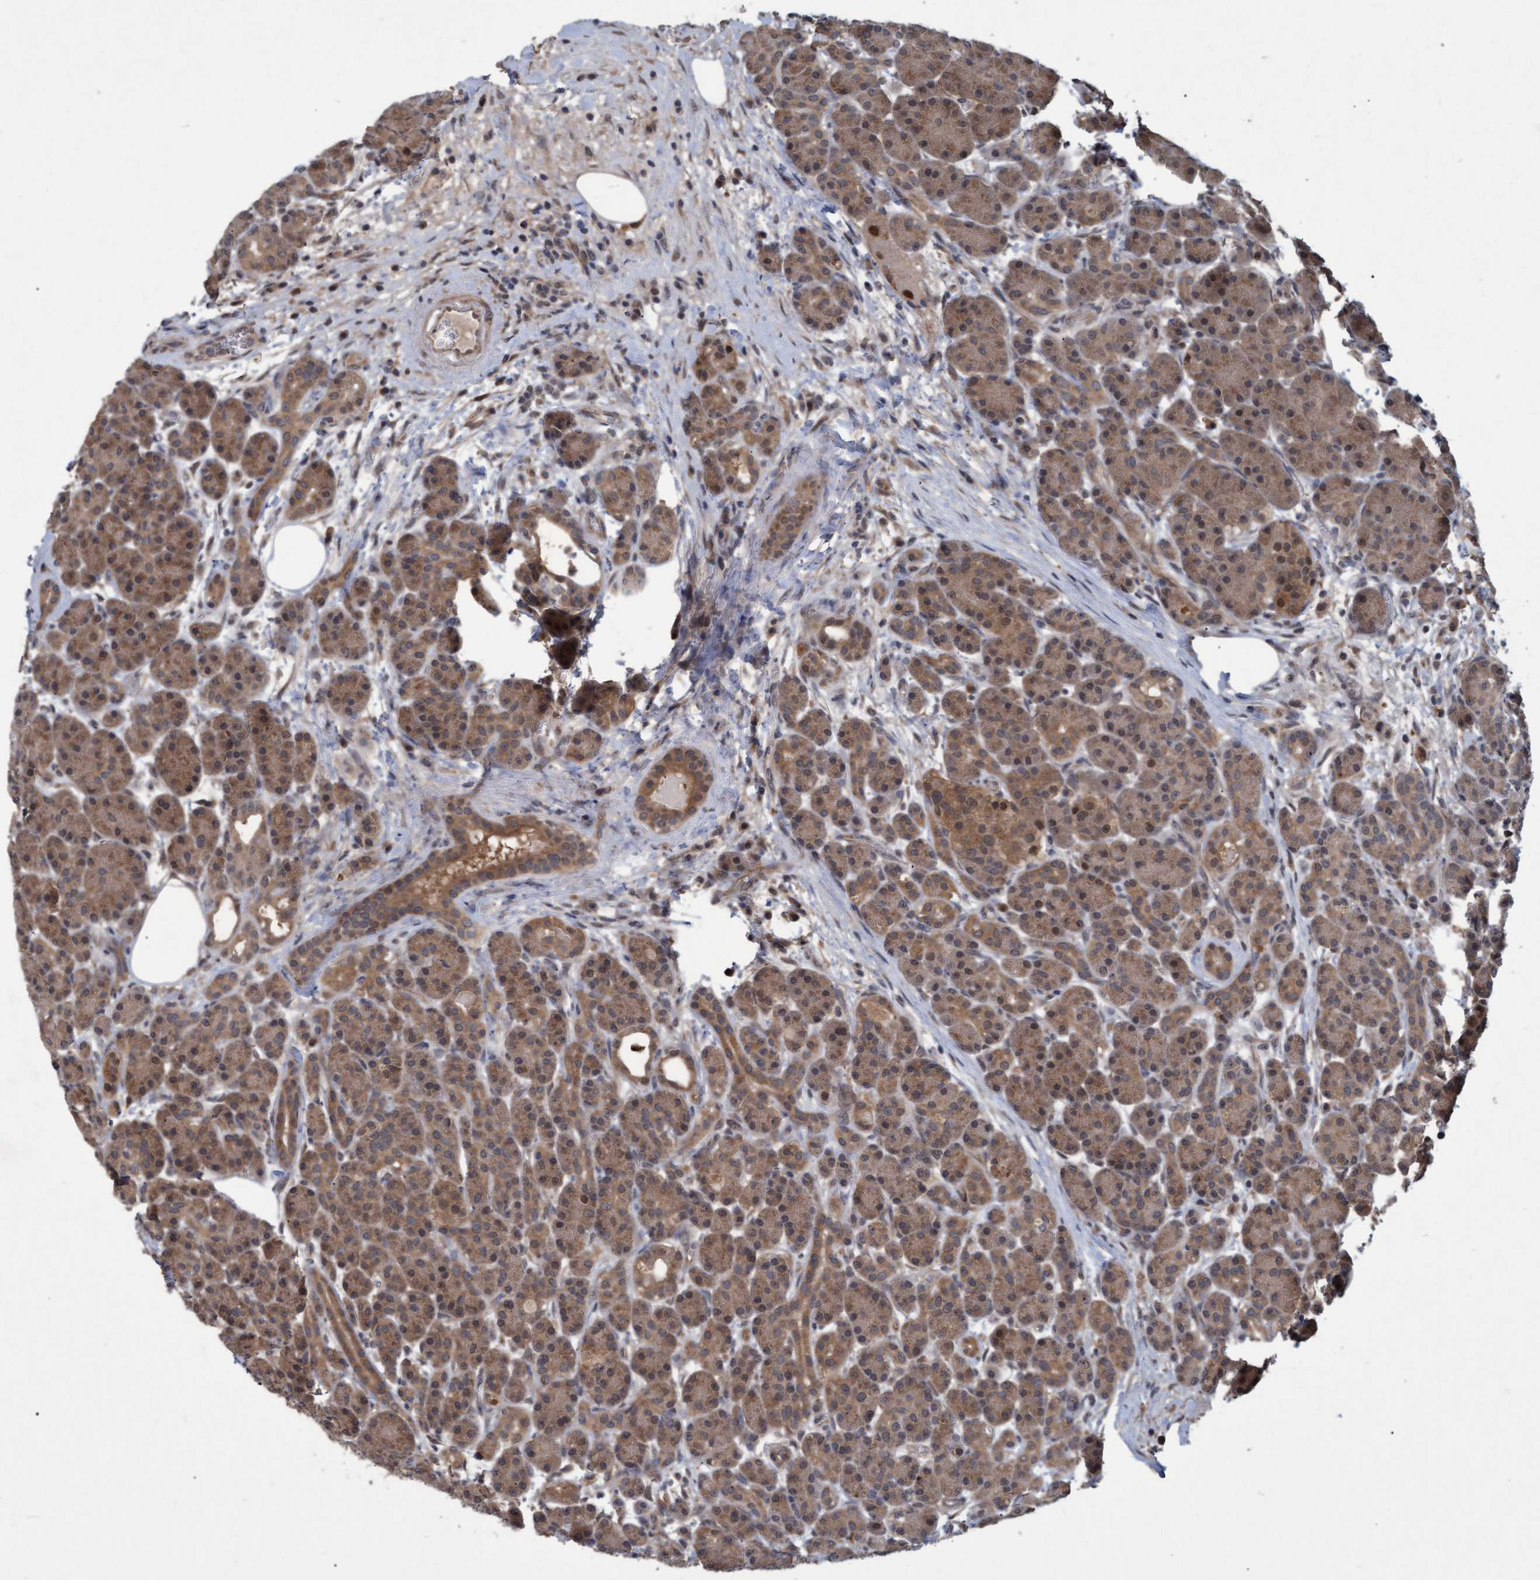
{"staining": {"intensity": "moderate", "quantity": ">75%", "location": "cytoplasmic/membranous,nuclear"}, "tissue": "pancreas", "cell_type": "Exocrine glandular cells", "image_type": "normal", "snomed": [{"axis": "morphology", "description": "Normal tissue, NOS"}, {"axis": "topography", "description": "Pancreas"}], "caption": "Immunohistochemical staining of unremarkable human pancreas reveals moderate cytoplasmic/membranous,nuclear protein expression in about >75% of exocrine glandular cells. (DAB (3,3'-diaminobenzidine) IHC with brightfield microscopy, high magnification).", "gene": "PSMB6", "patient": {"sex": "male", "age": 63}}